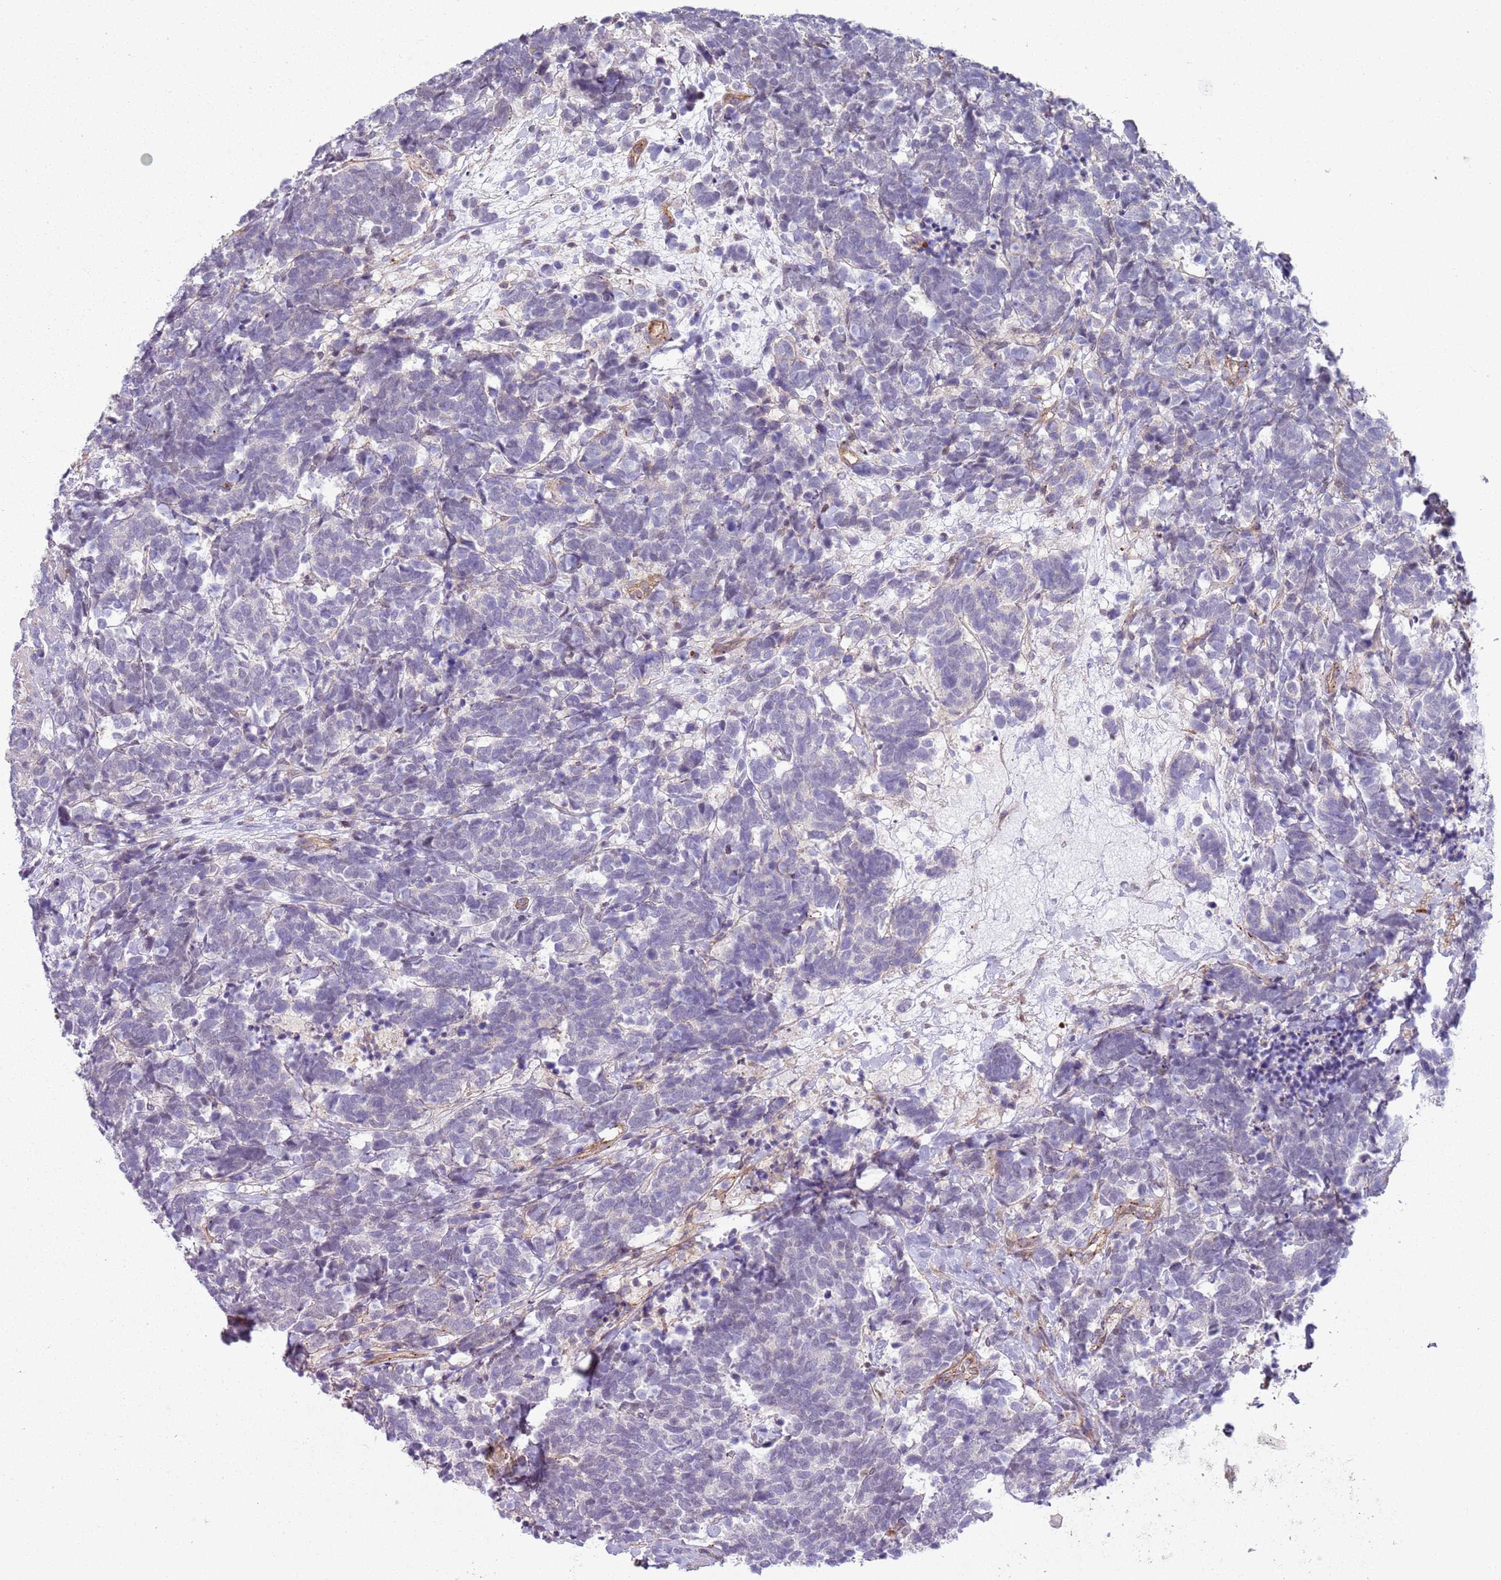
{"staining": {"intensity": "negative", "quantity": "none", "location": "none"}, "tissue": "carcinoid", "cell_type": "Tumor cells", "image_type": "cancer", "snomed": [{"axis": "morphology", "description": "Carcinoma, NOS"}, {"axis": "morphology", "description": "Carcinoid, malignant, NOS"}, {"axis": "topography", "description": "Prostate"}], "caption": "High power microscopy histopathology image of an immunohistochemistry photomicrograph of malignant carcinoid, revealing no significant expression in tumor cells. The staining was performed using DAB (3,3'-diaminobenzidine) to visualize the protein expression in brown, while the nuclei were stained in blue with hematoxylin (Magnification: 20x).", "gene": "GNAI3", "patient": {"sex": "male", "age": 57}}